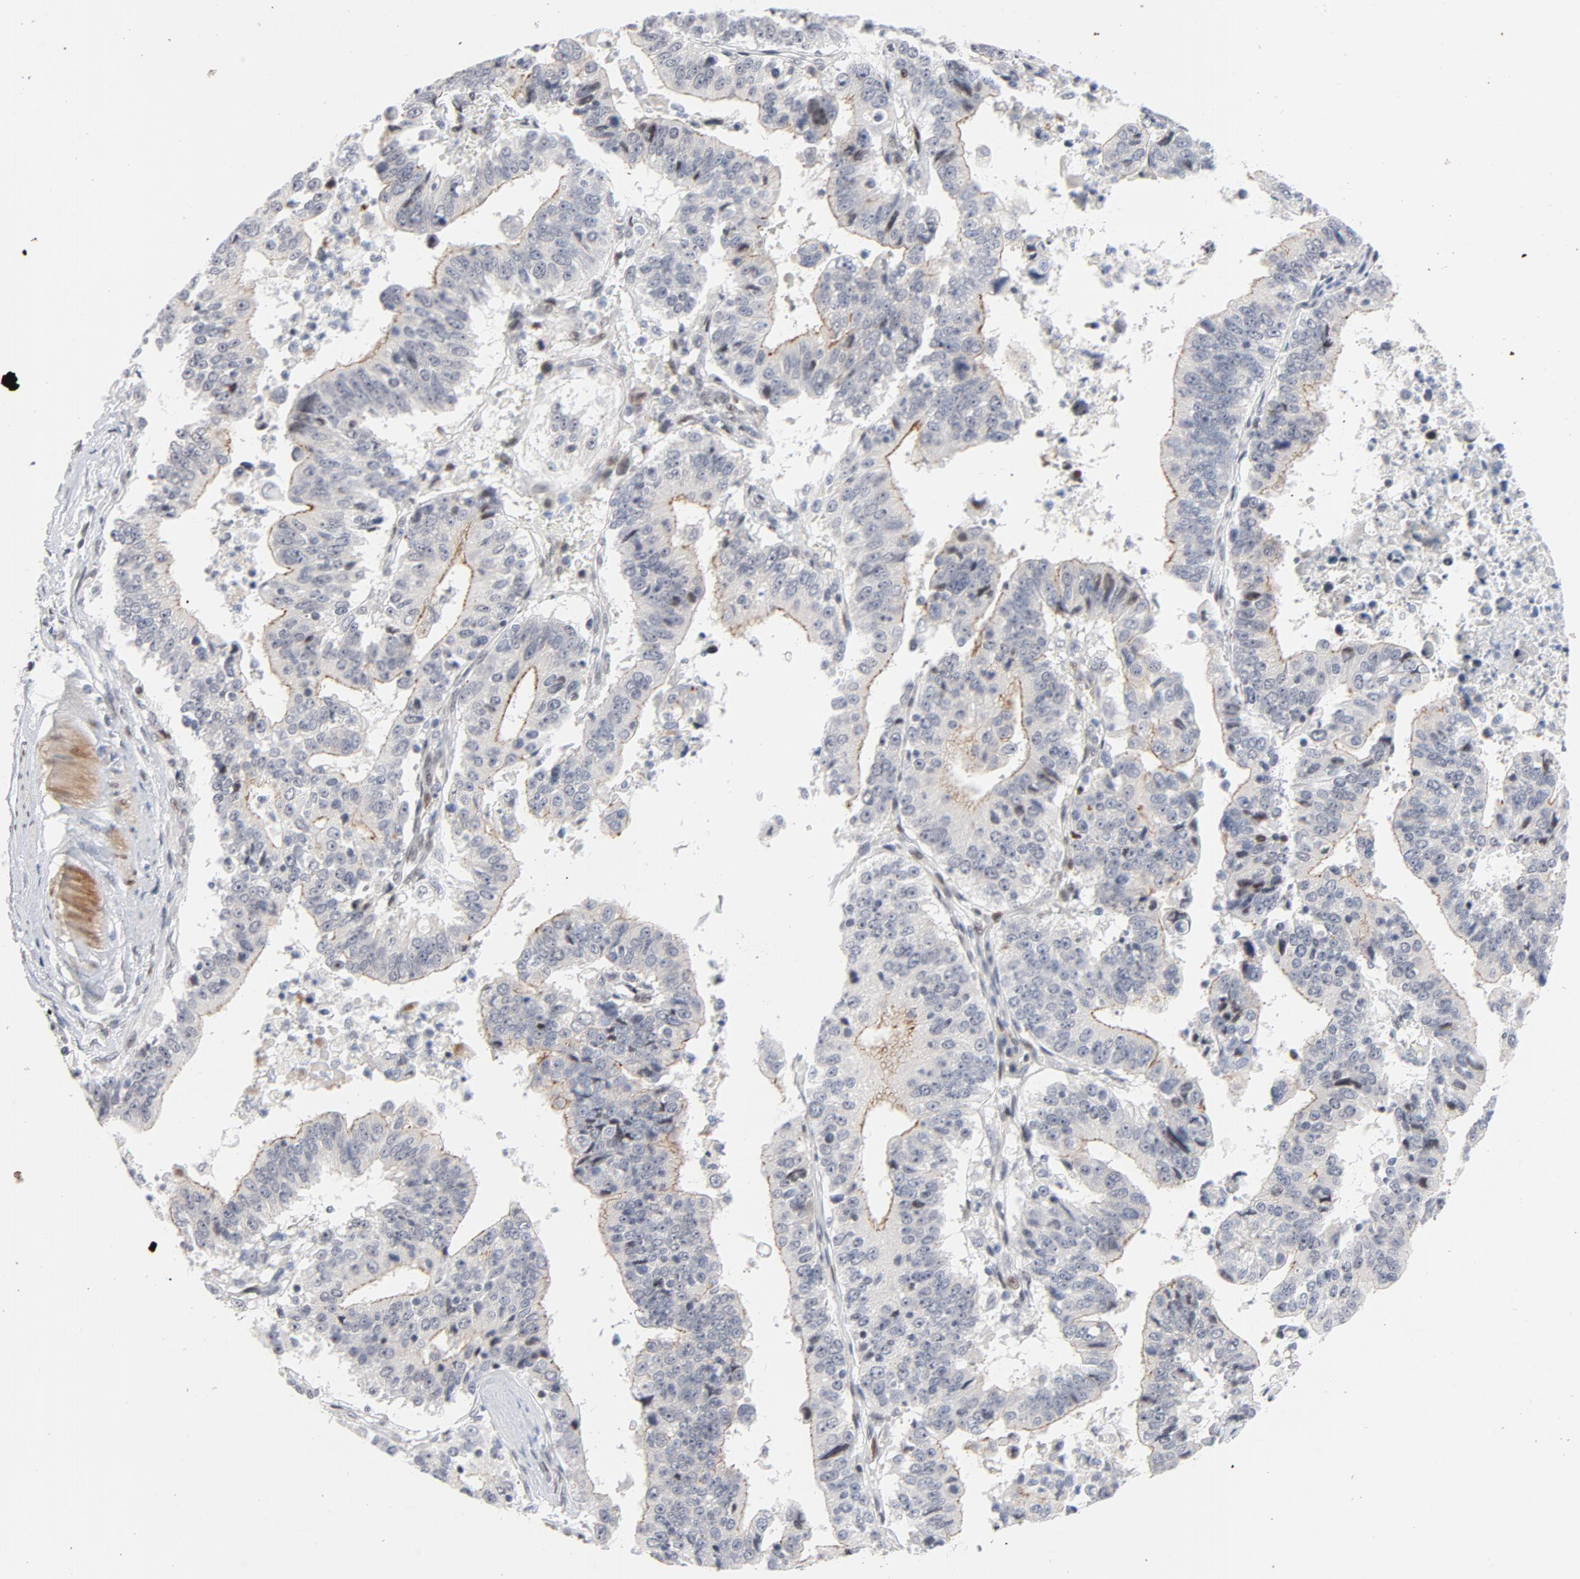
{"staining": {"intensity": "weak", "quantity": "<25%", "location": "cytoplasmic/membranous,nuclear"}, "tissue": "stomach cancer", "cell_type": "Tumor cells", "image_type": "cancer", "snomed": [{"axis": "morphology", "description": "Adenocarcinoma, NOS"}, {"axis": "topography", "description": "Stomach, upper"}], "caption": "Immunohistochemical staining of human stomach adenocarcinoma demonstrates no significant staining in tumor cells.", "gene": "NFIC", "patient": {"sex": "female", "age": 50}}